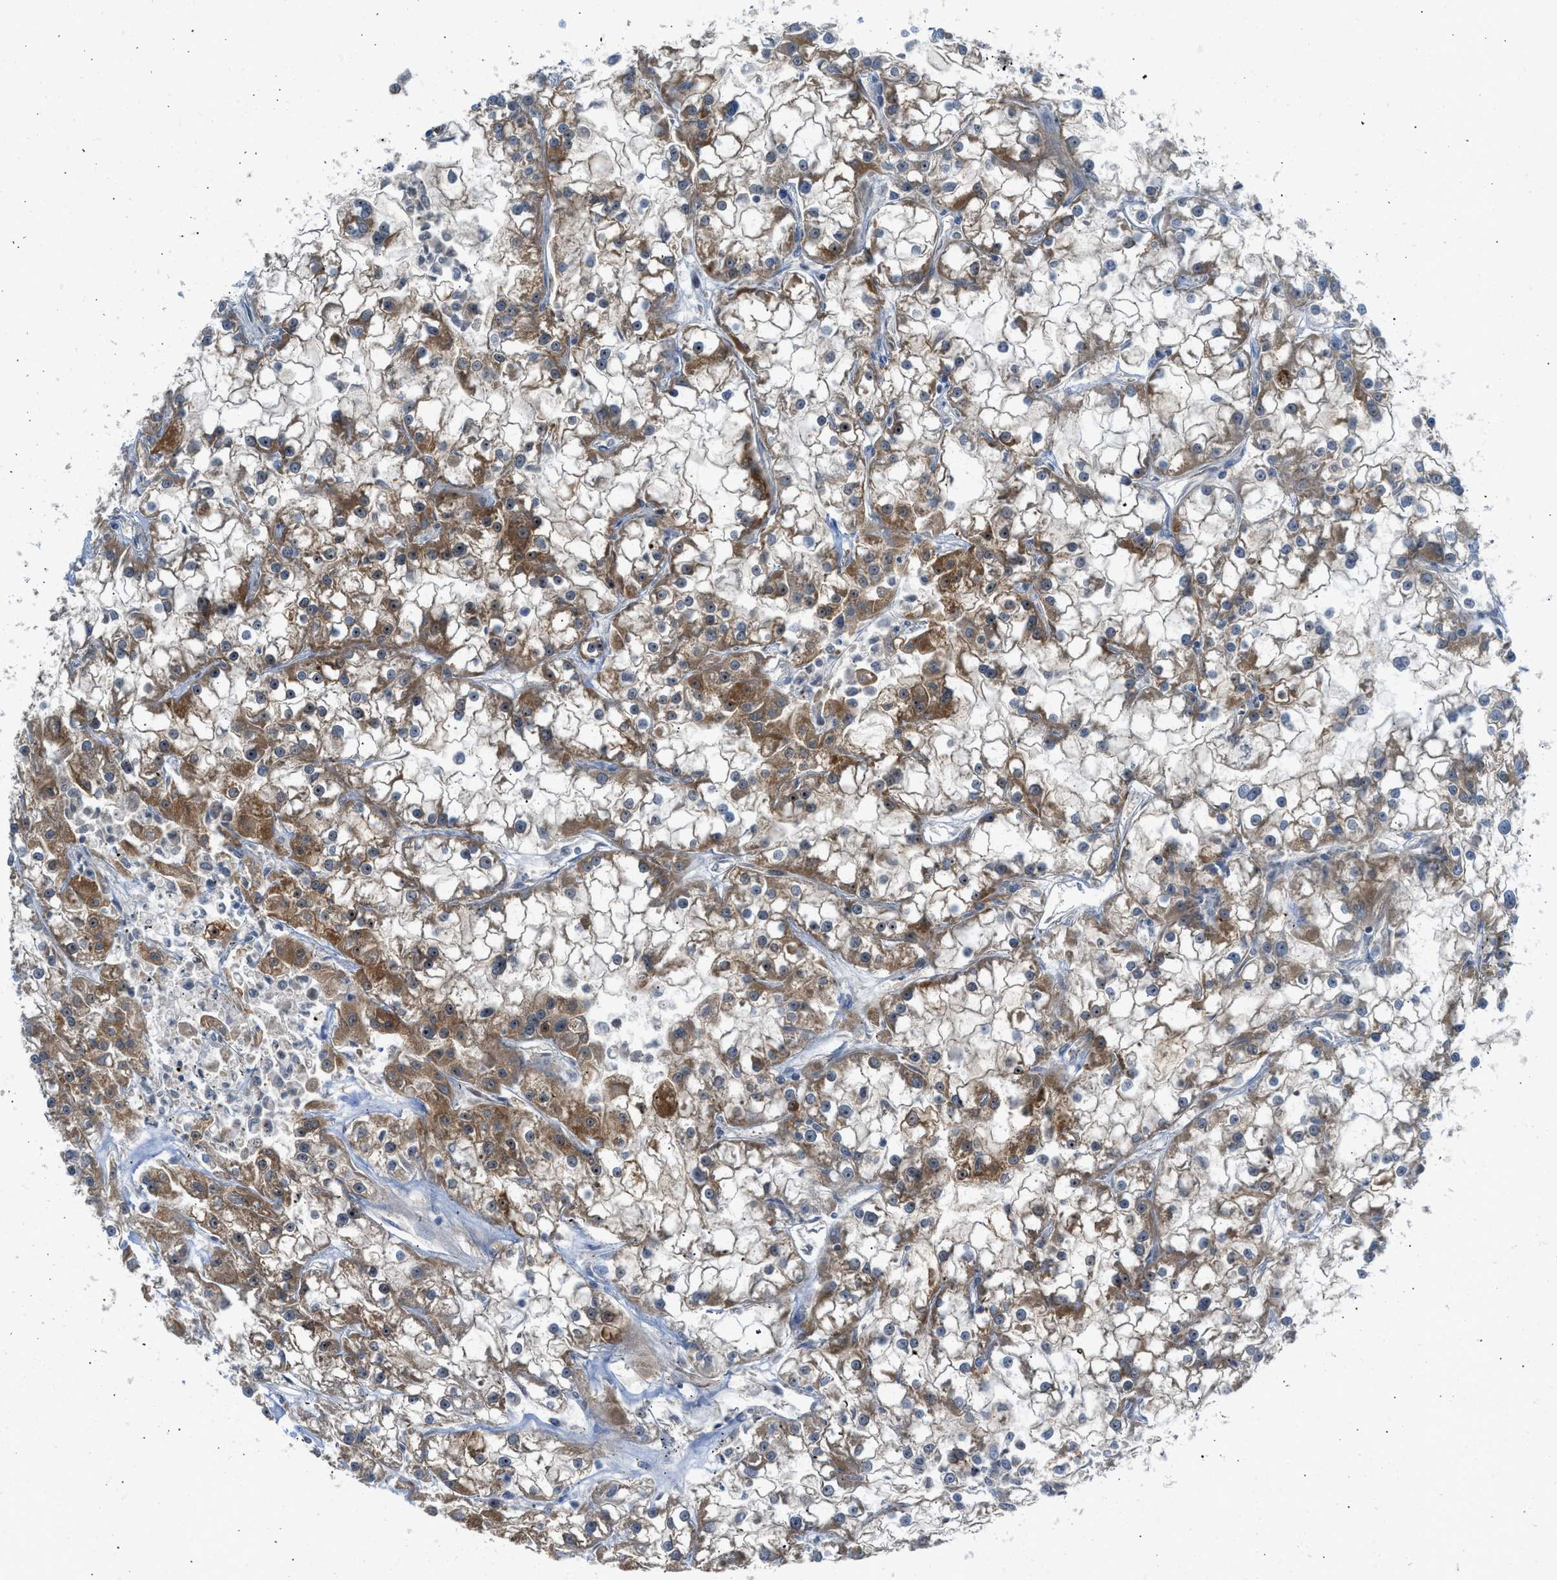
{"staining": {"intensity": "moderate", "quantity": ">75%", "location": "cytoplasmic/membranous"}, "tissue": "renal cancer", "cell_type": "Tumor cells", "image_type": "cancer", "snomed": [{"axis": "morphology", "description": "Adenocarcinoma, NOS"}, {"axis": "topography", "description": "Kidney"}], "caption": "Protein staining of renal cancer tissue reveals moderate cytoplasmic/membranous expression in about >75% of tumor cells.", "gene": "SESN2", "patient": {"sex": "female", "age": 52}}